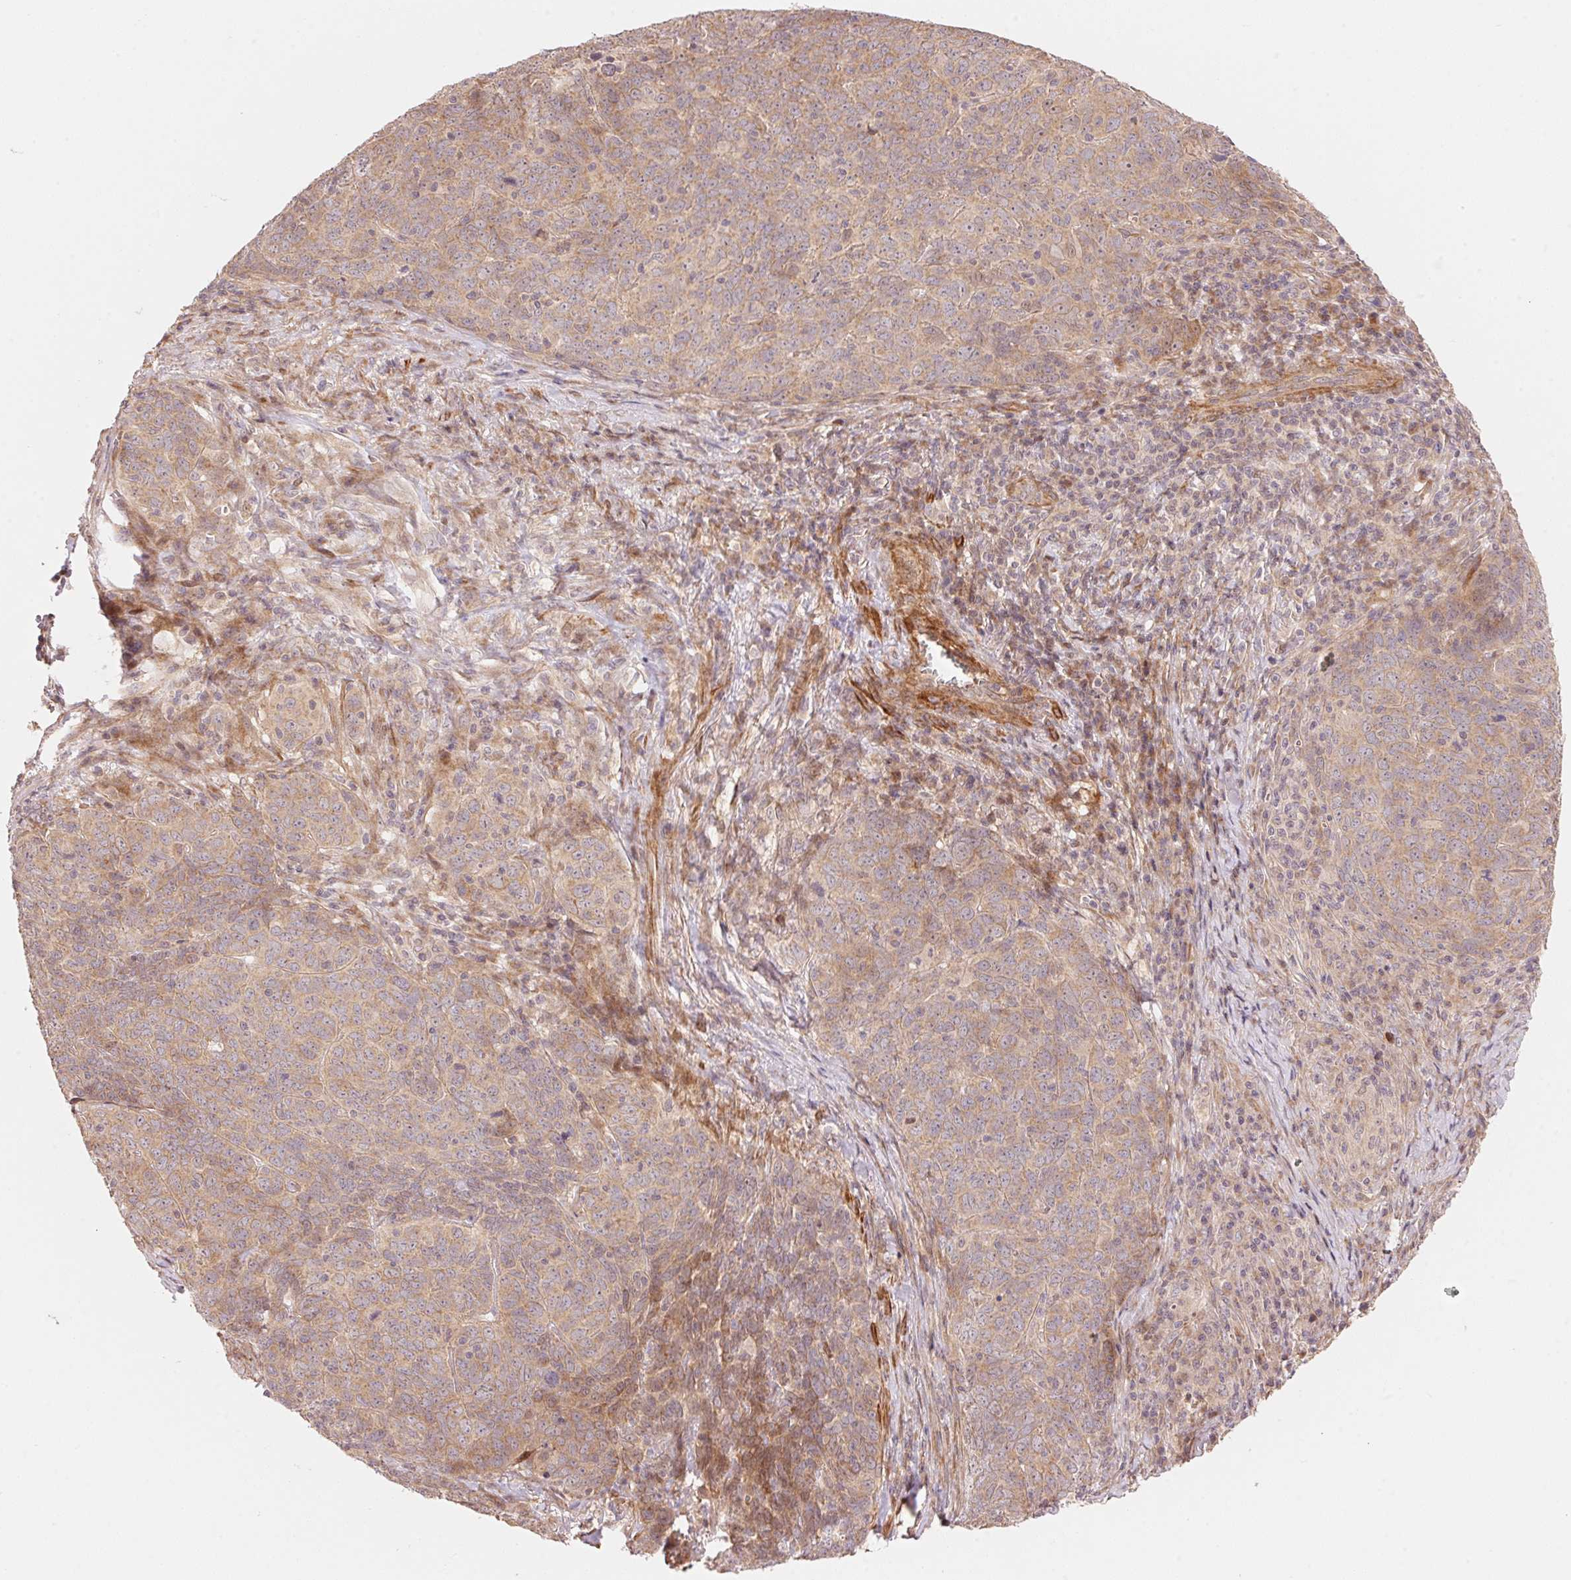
{"staining": {"intensity": "moderate", "quantity": "25%-75%", "location": "cytoplasmic/membranous"}, "tissue": "skin cancer", "cell_type": "Tumor cells", "image_type": "cancer", "snomed": [{"axis": "morphology", "description": "Squamous cell carcinoma, NOS"}, {"axis": "topography", "description": "Skin"}, {"axis": "topography", "description": "Anal"}], "caption": "Immunohistochemical staining of human squamous cell carcinoma (skin) demonstrates medium levels of moderate cytoplasmic/membranous positivity in about 25%-75% of tumor cells.", "gene": "TNIP2", "patient": {"sex": "female", "age": 51}}